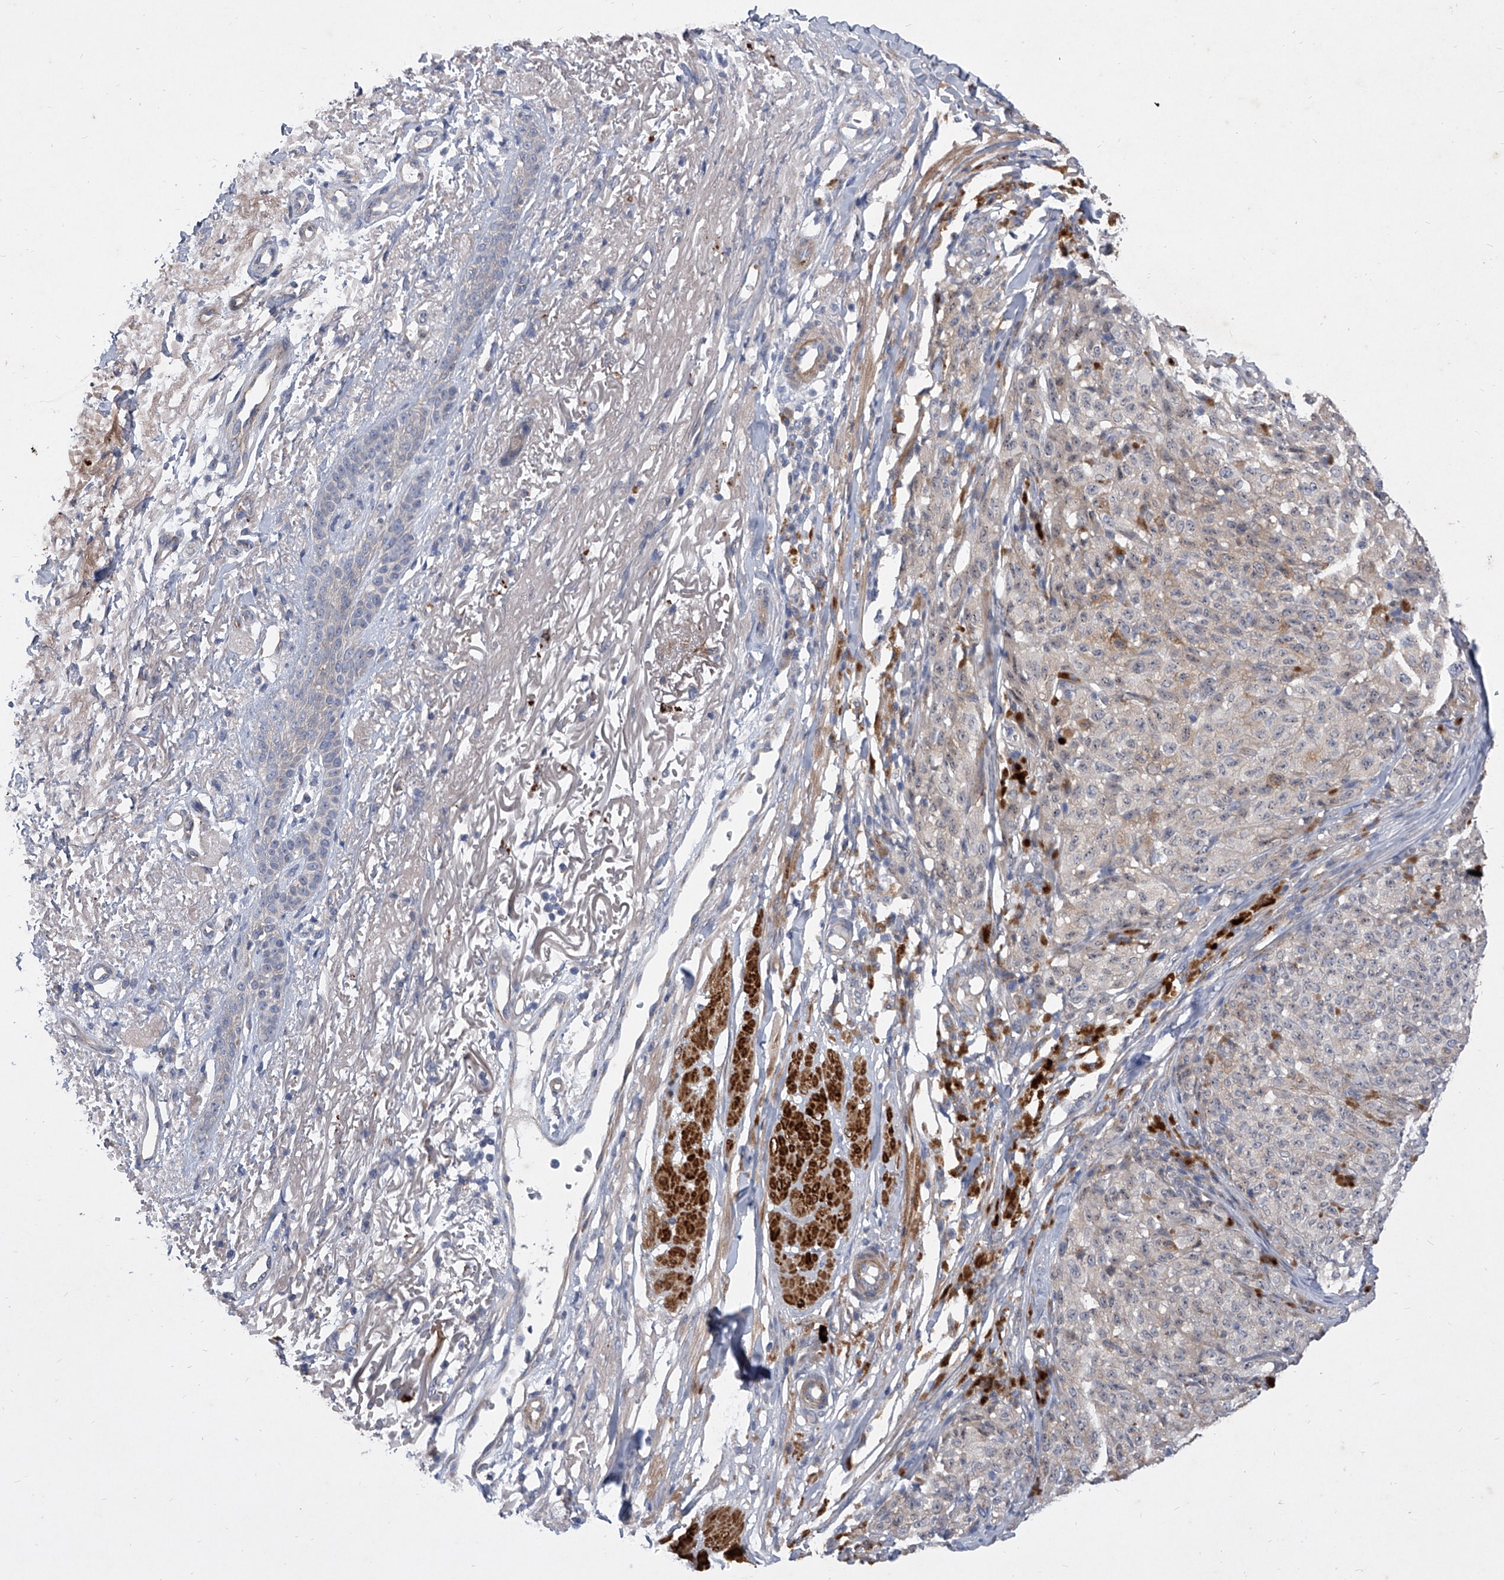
{"staining": {"intensity": "negative", "quantity": "none", "location": "none"}, "tissue": "melanoma", "cell_type": "Tumor cells", "image_type": "cancer", "snomed": [{"axis": "morphology", "description": "Malignant melanoma, NOS"}, {"axis": "topography", "description": "Skin"}], "caption": "Photomicrograph shows no protein positivity in tumor cells of malignant melanoma tissue.", "gene": "MINDY4", "patient": {"sex": "female", "age": 82}}